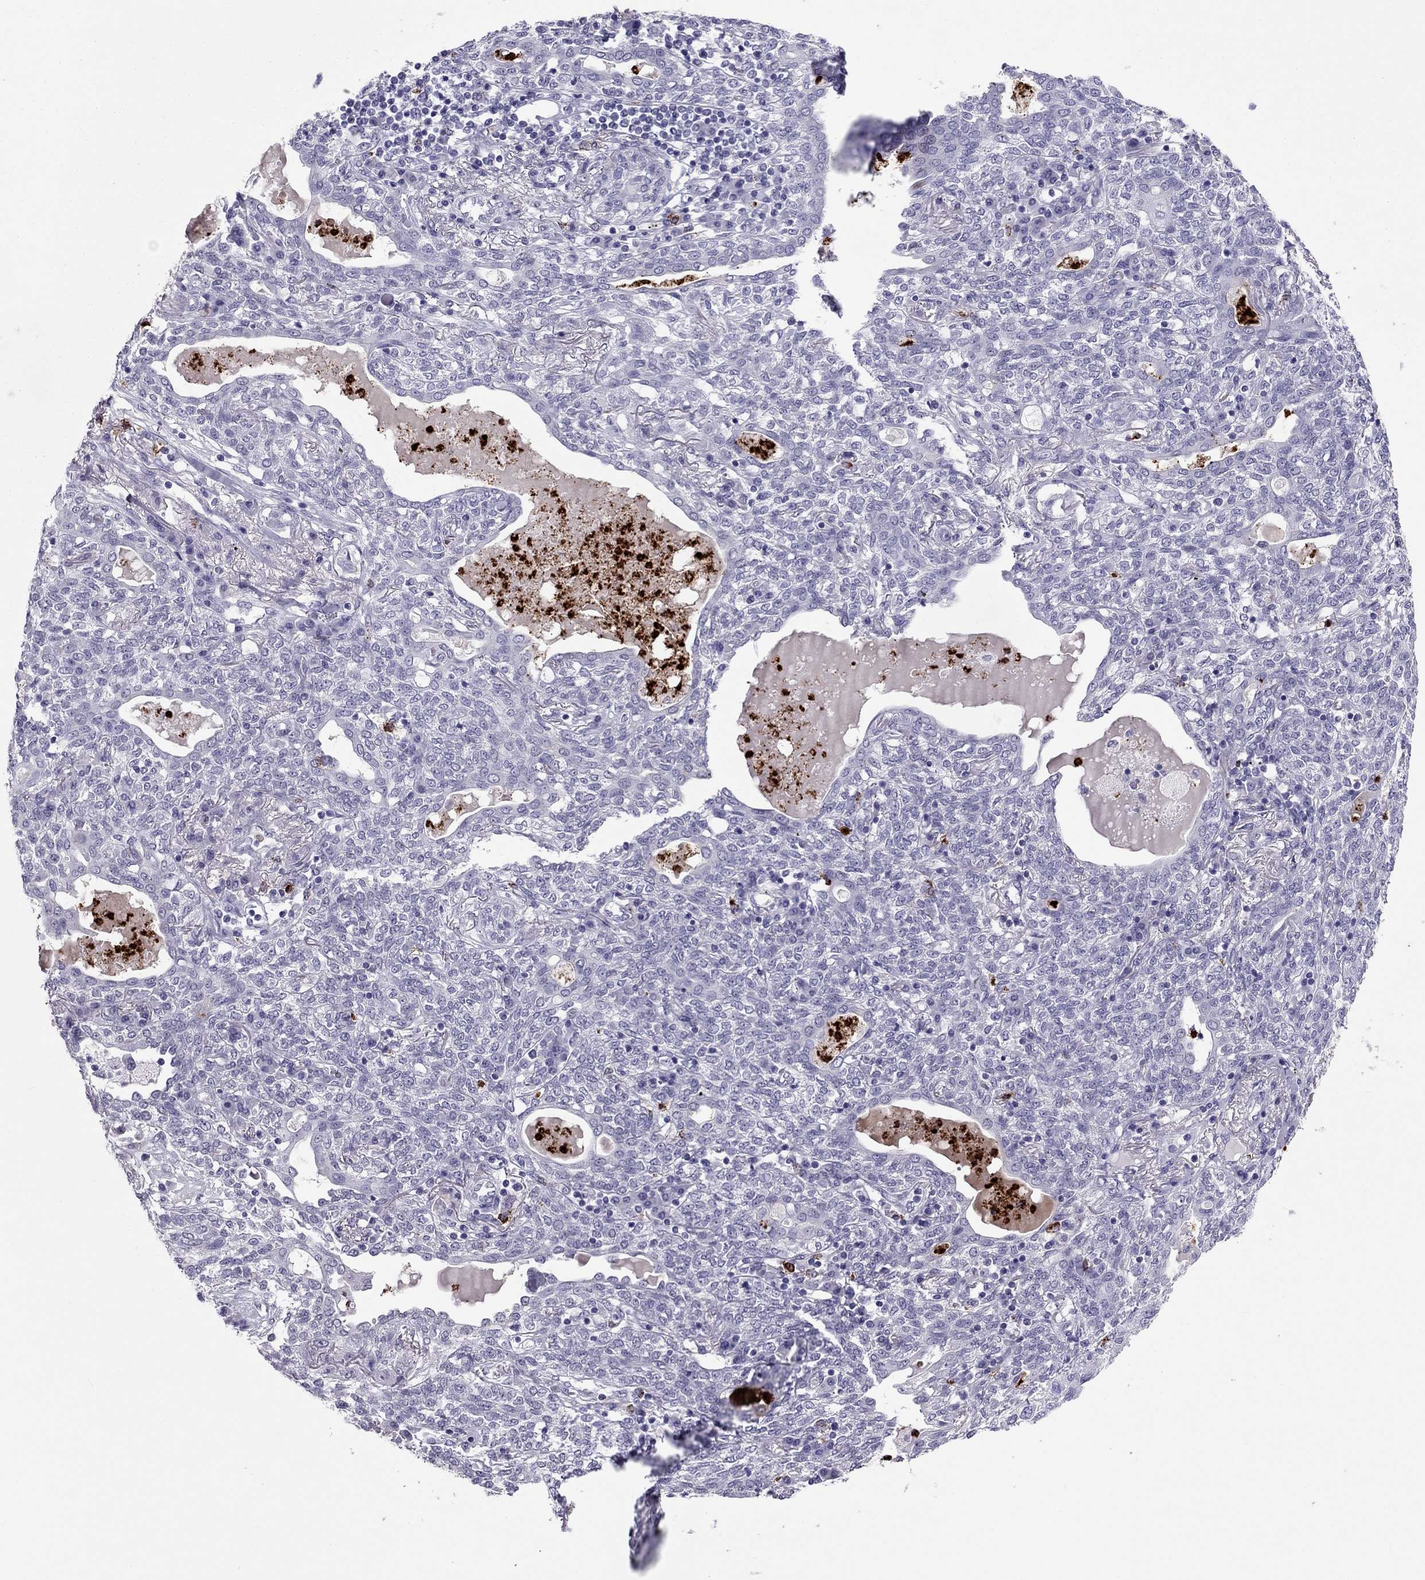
{"staining": {"intensity": "negative", "quantity": "none", "location": "none"}, "tissue": "lung cancer", "cell_type": "Tumor cells", "image_type": "cancer", "snomed": [{"axis": "morphology", "description": "Squamous cell carcinoma, NOS"}, {"axis": "topography", "description": "Lung"}], "caption": "Immunohistochemical staining of lung squamous cell carcinoma shows no significant staining in tumor cells.", "gene": "CCL27", "patient": {"sex": "female", "age": 70}}